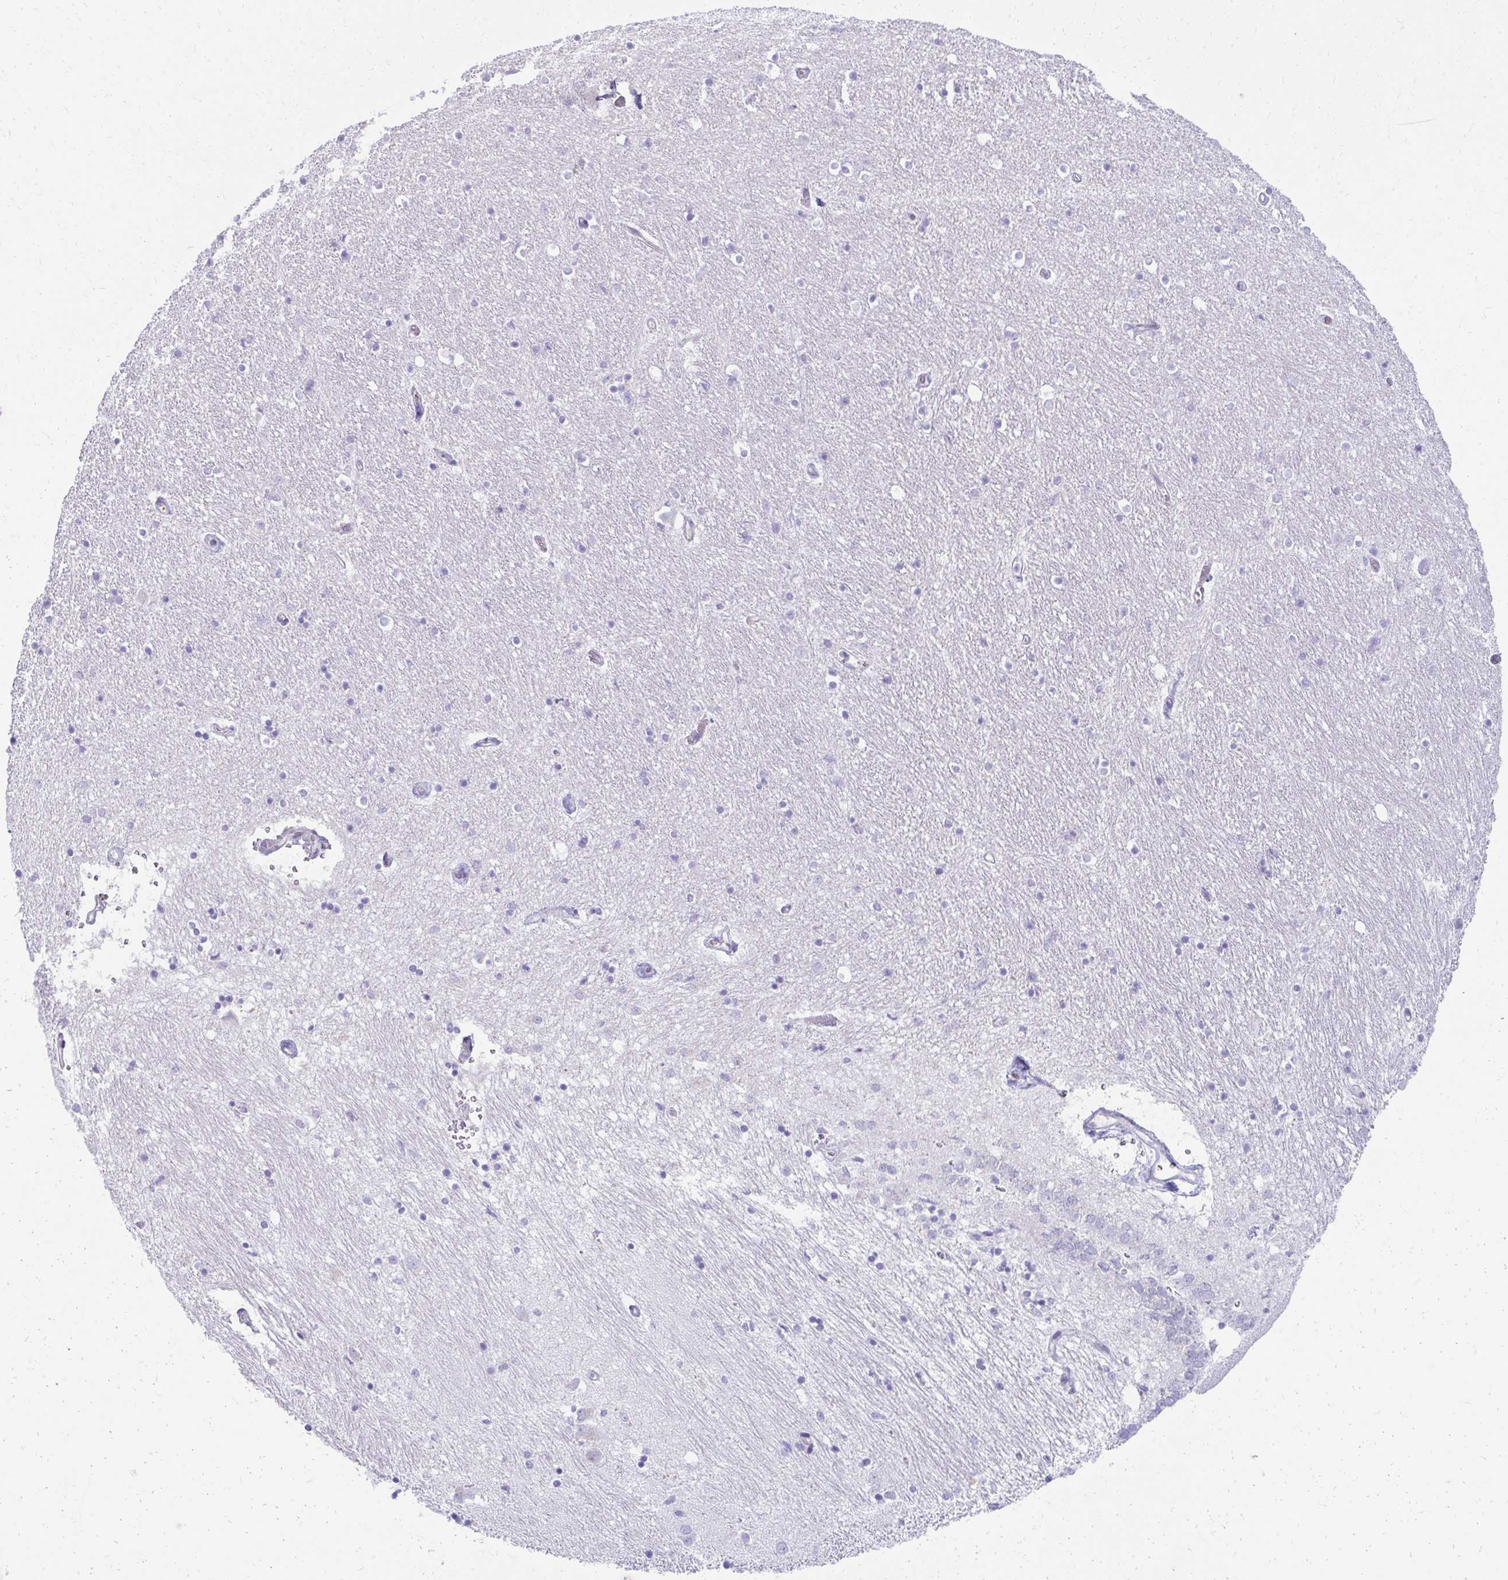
{"staining": {"intensity": "negative", "quantity": "none", "location": "none"}, "tissue": "caudate", "cell_type": "Glial cells", "image_type": "normal", "snomed": [{"axis": "morphology", "description": "Normal tissue, NOS"}, {"axis": "topography", "description": "Lateral ventricle wall"}, {"axis": "topography", "description": "Hippocampus"}], "caption": "DAB (3,3'-diaminobenzidine) immunohistochemical staining of normal human caudate reveals no significant staining in glial cells. The staining is performed using DAB brown chromogen with nuclei counter-stained in using hematoxylin.", "gene": "SEC14L3", "patient": {"sex": "female", "age": 63}}